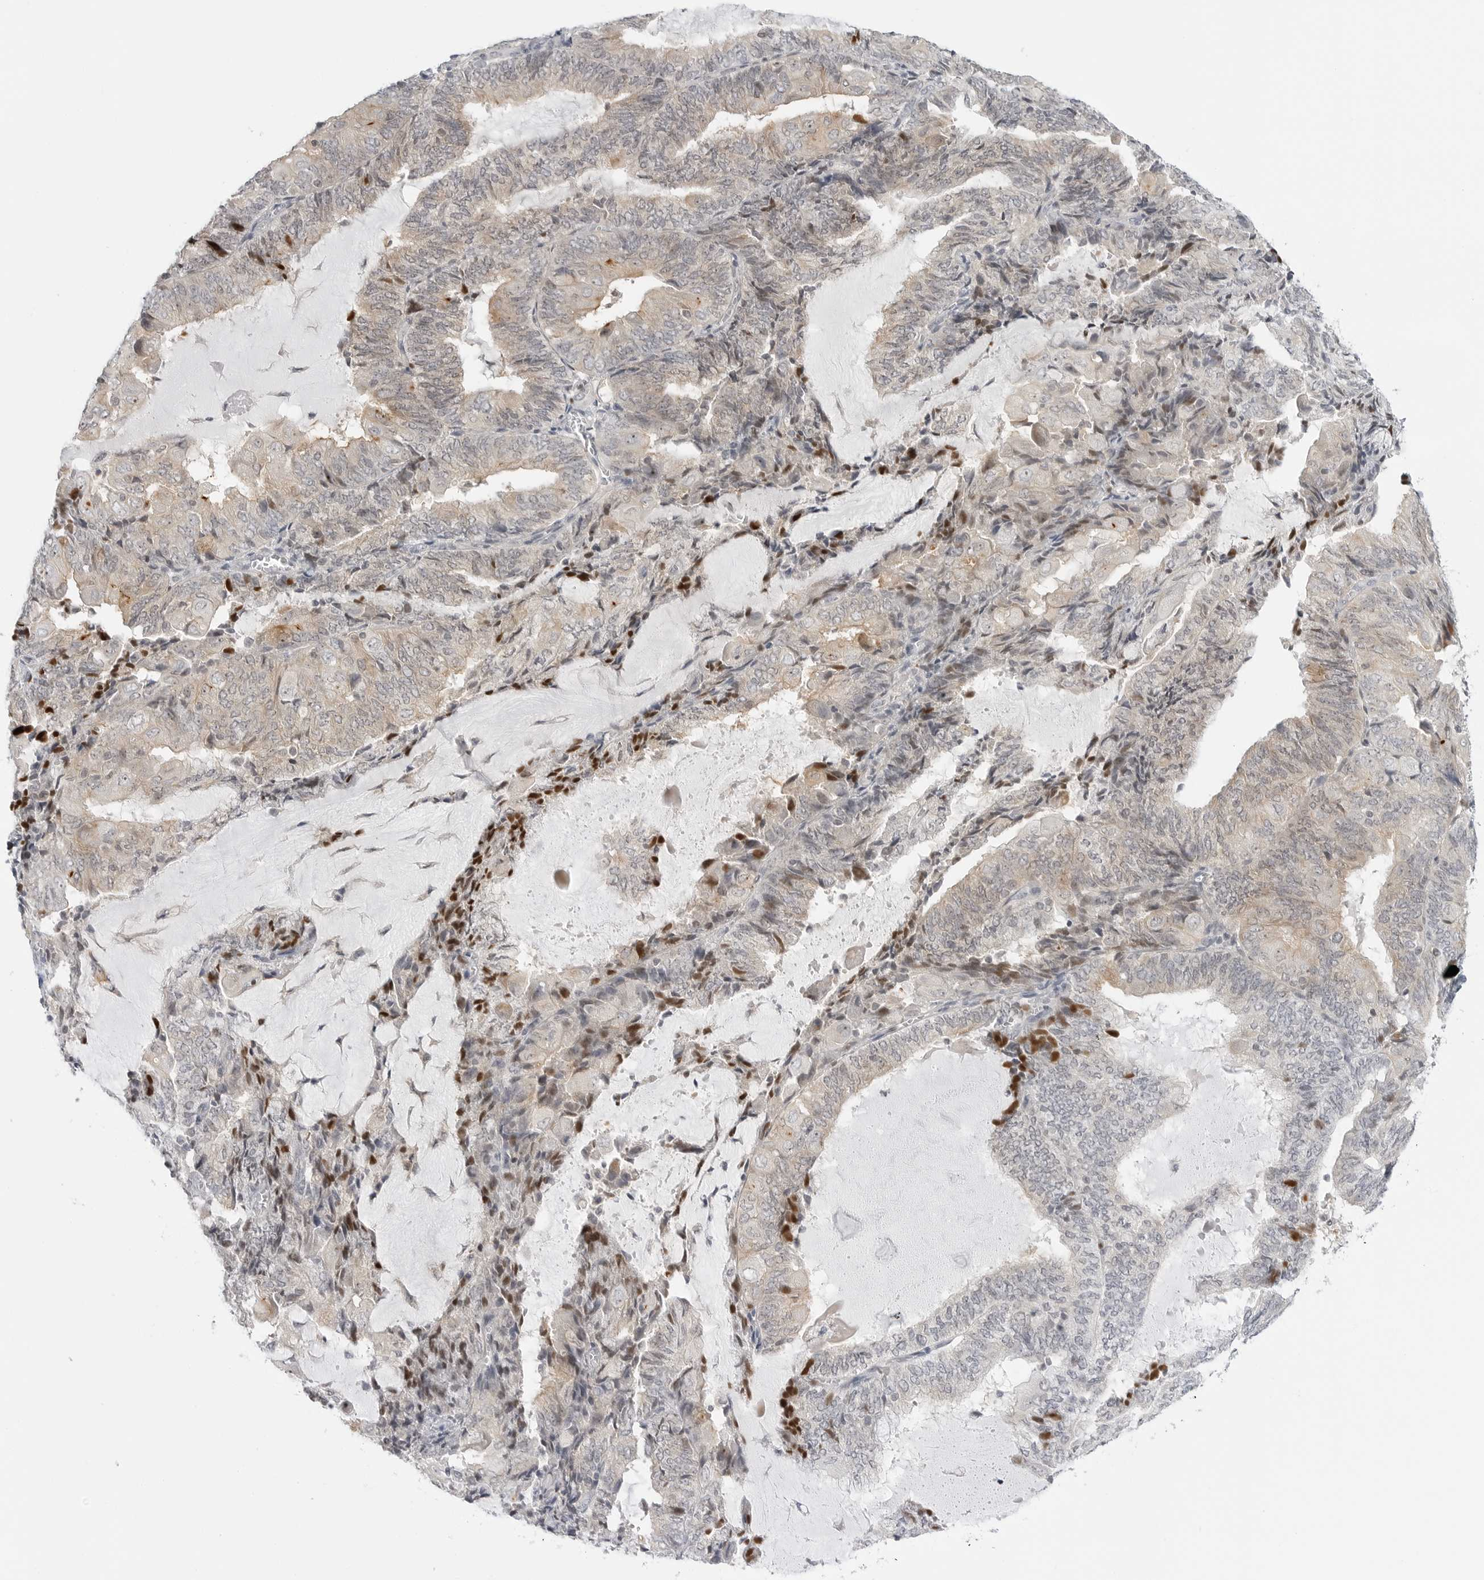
{"staining": {"intensity": "weak", "quantity": "25%-75%", "location": "cytoplasmic/membranous"}, "tissue": "endometrial cancer", "cell_type": "Tumor cells", "image_type": "cancer", "snomed": [{"axis": "morphology", "description": "Adenocarcinoma, NOS"}, {"axis": "topography", "description": "Endometrium"}], "caption": "Protein staining shows weak cytoplasmic/membranous positivity in approximately 25%-75% of tumor cells in endometrial cancer (adenocarcinoma). Ihc stains the protein in brown and the nuclei are stained blue.", "gene": "MAP2K5", "patient": {"sex": "female", "age": 81}}